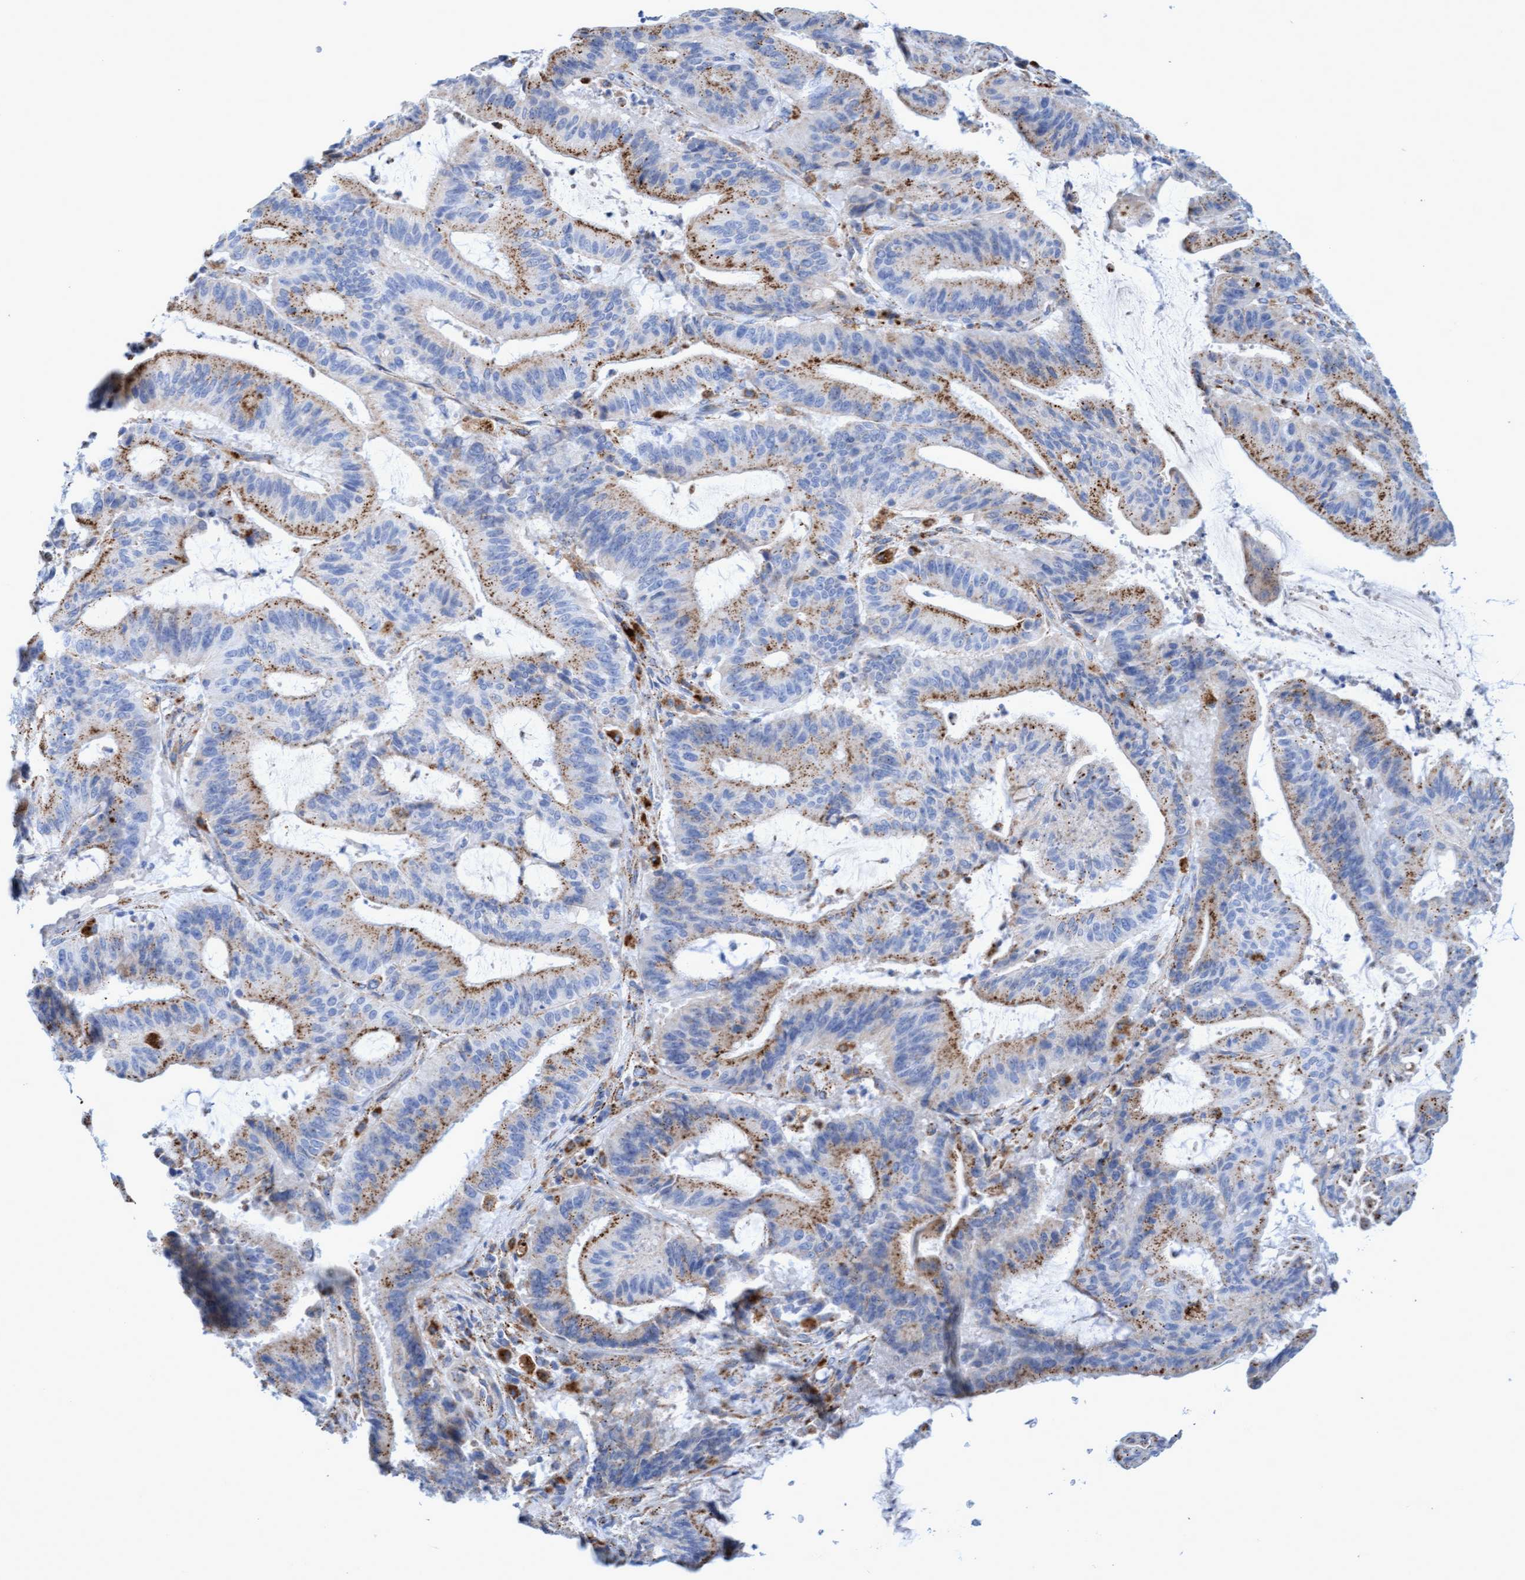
{"staining": {"intensity": "moderate", "quantity": "25%-75%", "location": "cytoplasmic/membranous"}, "tissue": "liver cancer", "cell_type": "Tumor cells", "image_type": "cancer", "snomed": [{"axis": "morphology", "description": "Normal tissue, NOS"}, {"axis": "morphology", "description": "Cholangiocarcinoma"}, {"axis": "topography", "description": "Liver"}, {"axis": "topography", "description": "Peripheral nerve tissue"}], "caption": "High-power microscopy captured an IHC histopathology image of liver cancer (cholangiocarcinoma), revealing moderate cytoplasmic/membranous expression in about 25%-75% of tumor cells.", "gene": "SGSH", "patient": {"sex": "female", "age": 73}}